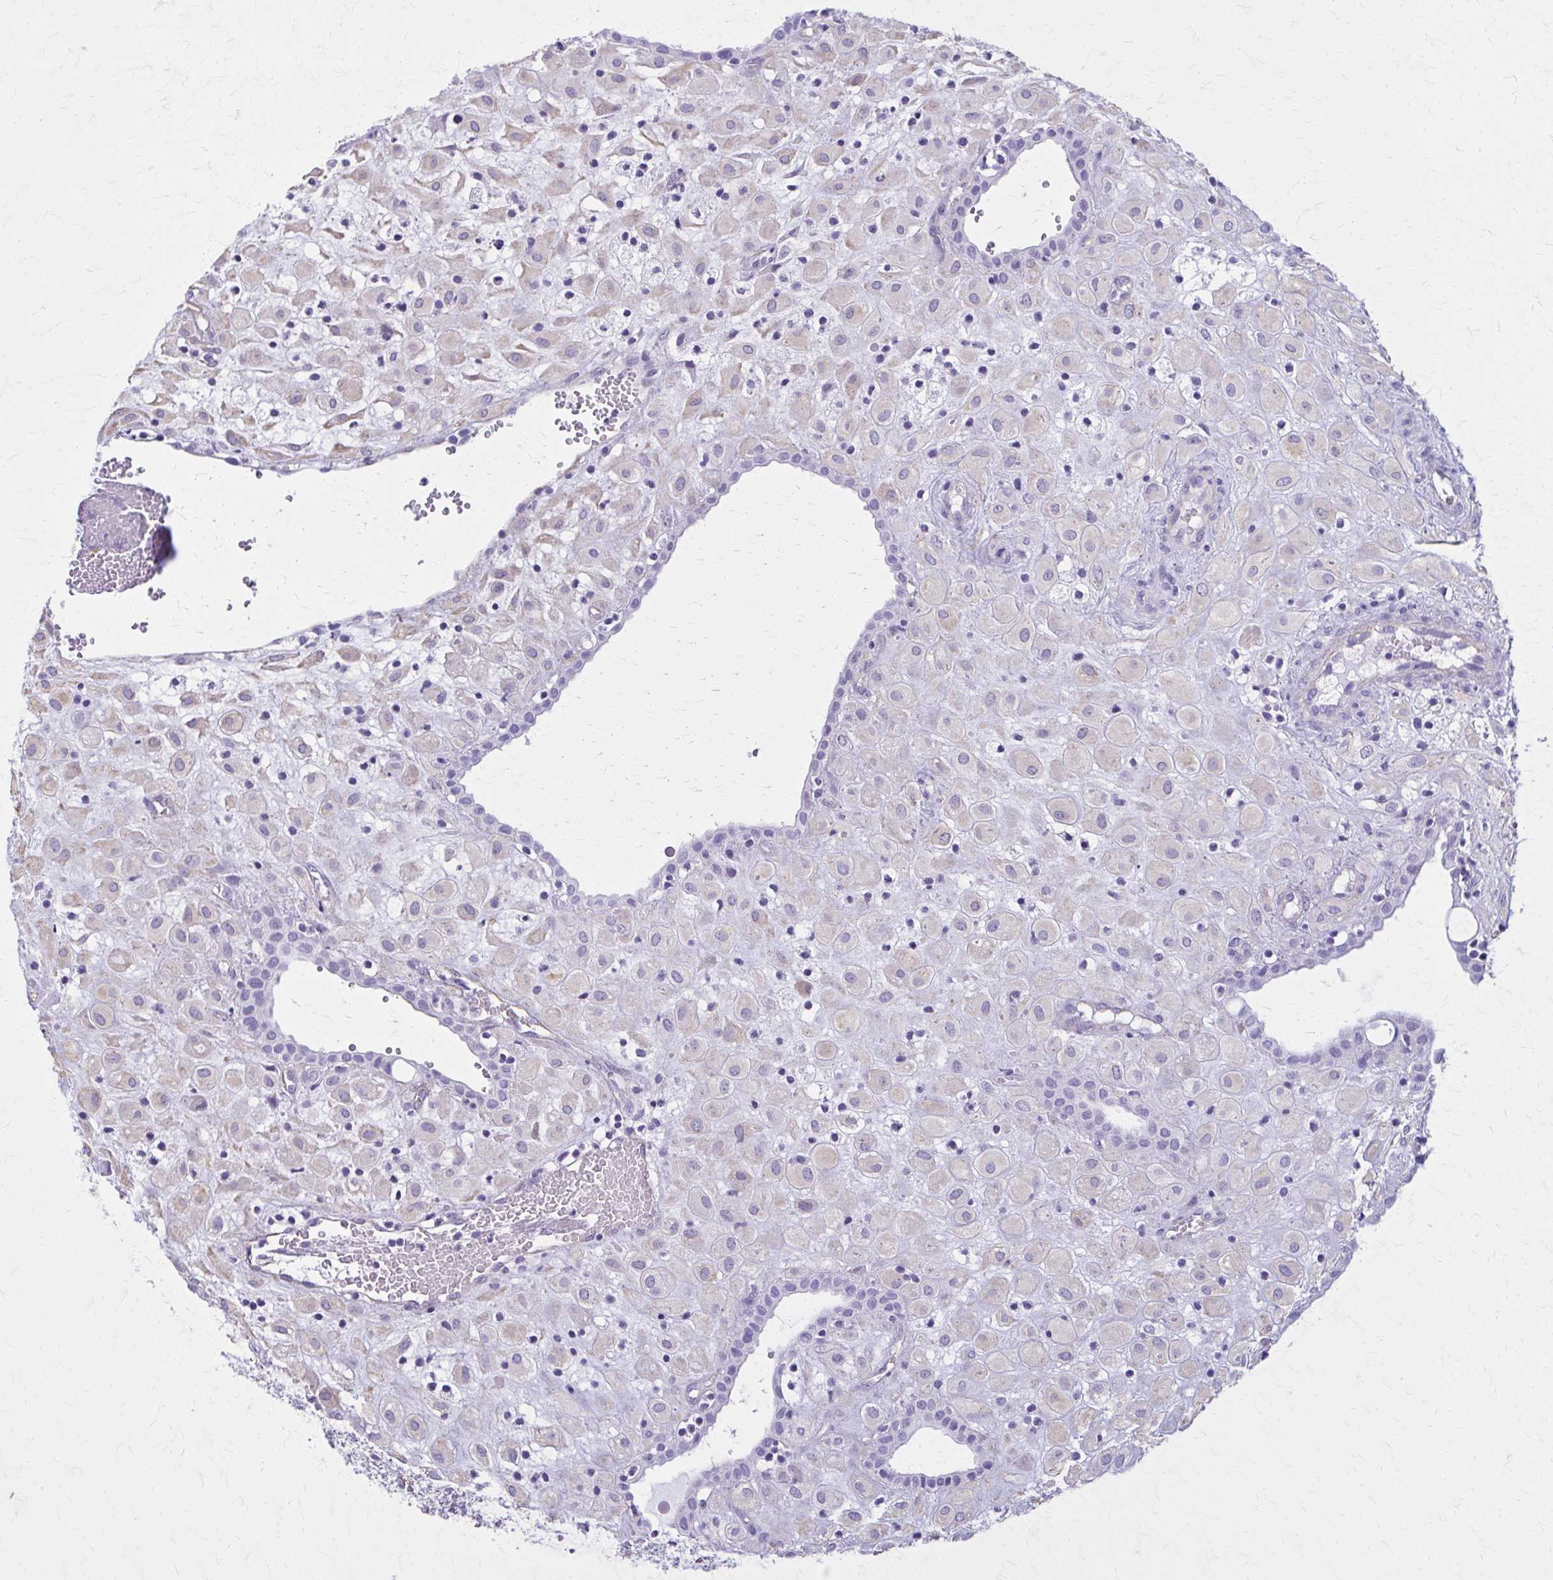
{"staining": {"intensity": "negative", "quantity": "none", "location": "none"}, "tissue": "placenta", "cell_type": "Decidual cells", "image_type": "normal", "snomed": [{"axis": "morphology", "description": "Normal tissue, NOS"}, {"axis": "topography", "description": "Placenta"}], "caption": "High power microscopy micrograph of an immunohistochemistry (IHC) image of benign placenta, revealing no significant expression in decidual cells.", "gene": "GFAP", "patient": {"sex": "female", "age": 24}}